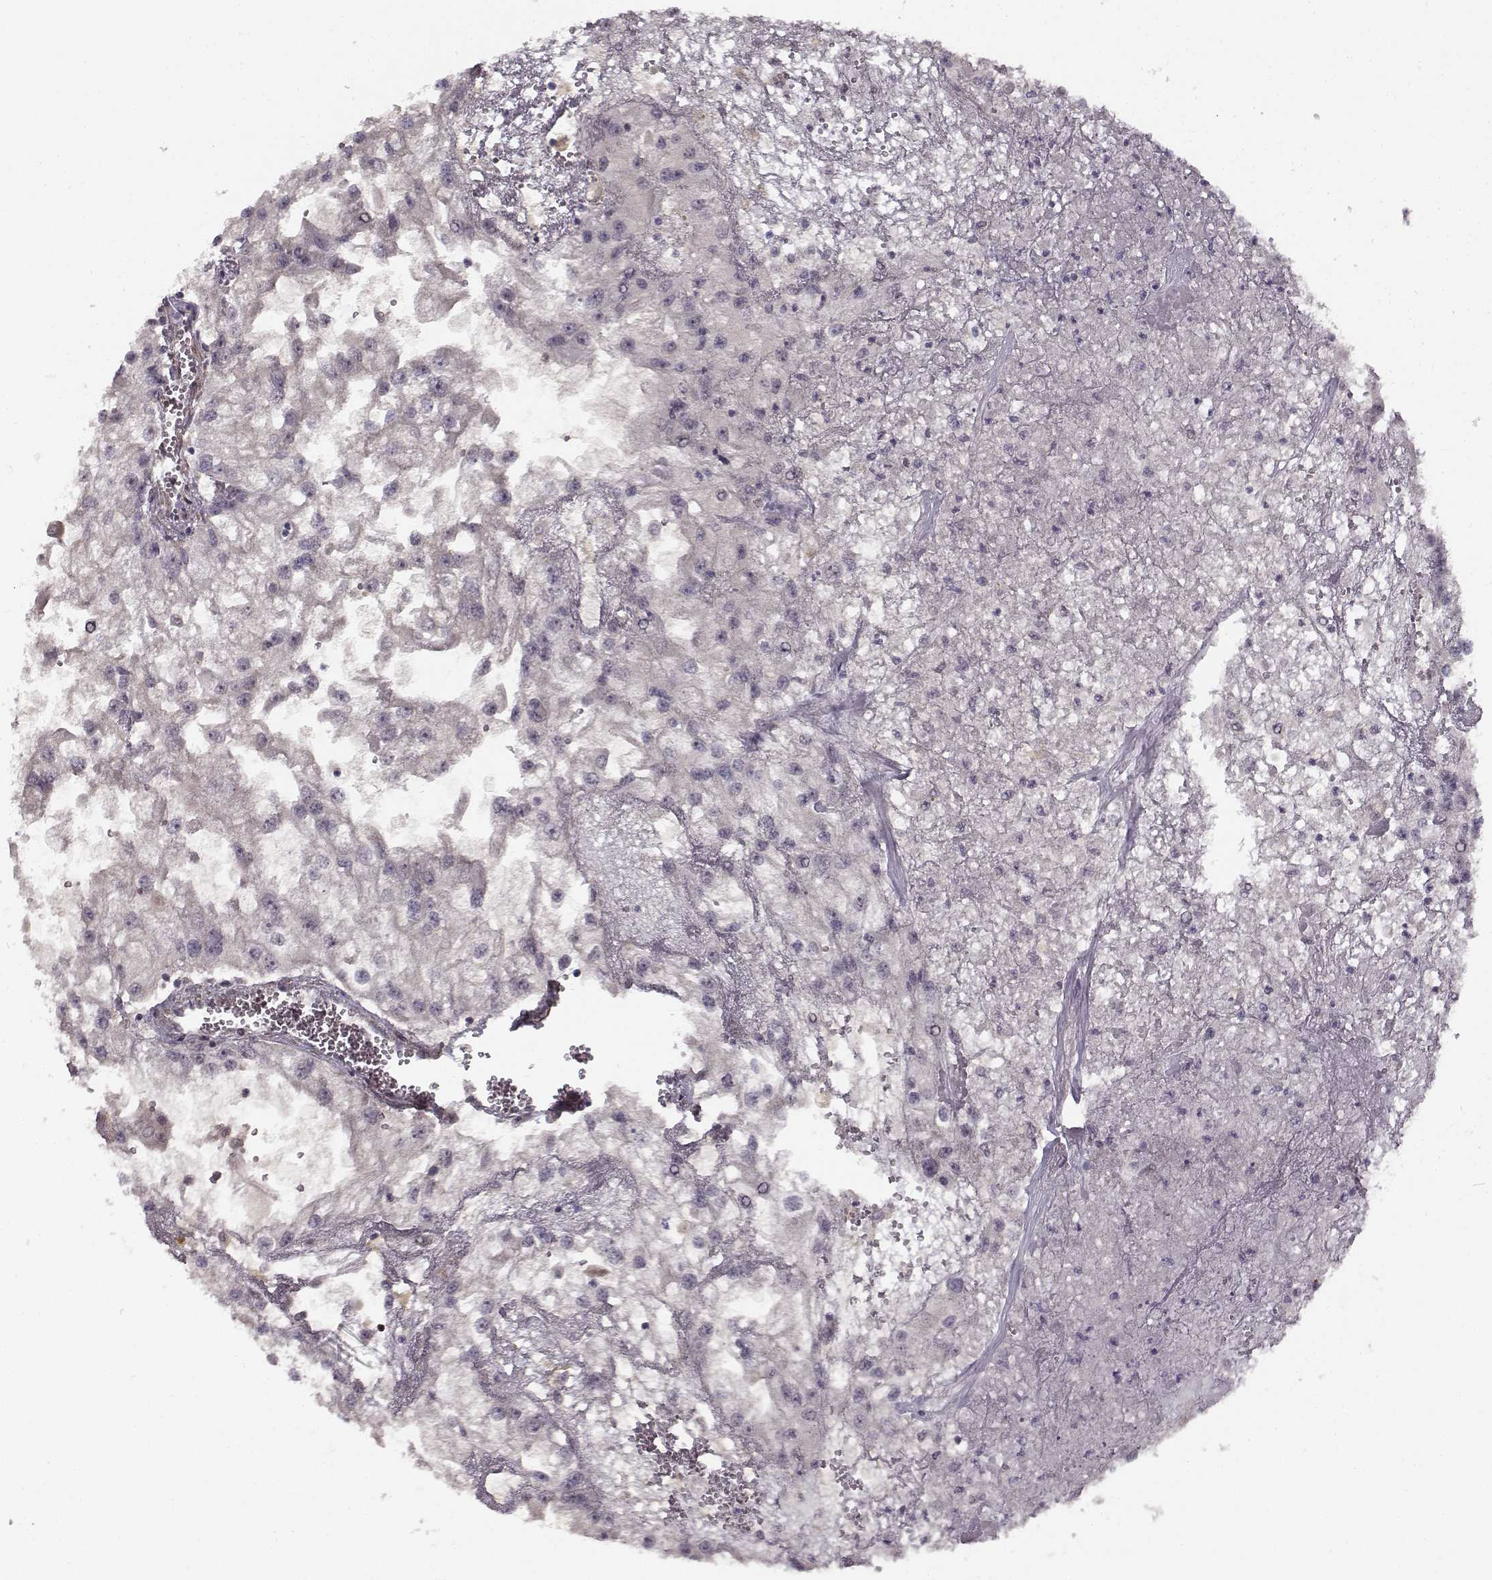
{"staining": {"intensity": "negative", "quantity": "none", "location": "none"}, "tissue": "renal cancer", "cell_type": "Tumor cells", "image_type": "cancer", "snomed": [{"axis": "morphology", "description": "Adenocarcinoma, NOS"}, {"axis": "topography", "description": "Kidney"}], "caption": "Immunohistochemistry micrograph of renal cancer stained for a protein (brown), which displays no staining in tumor cells.", "gene": "RGS9BP", "patient": {"sex": "male", "age": 59}}